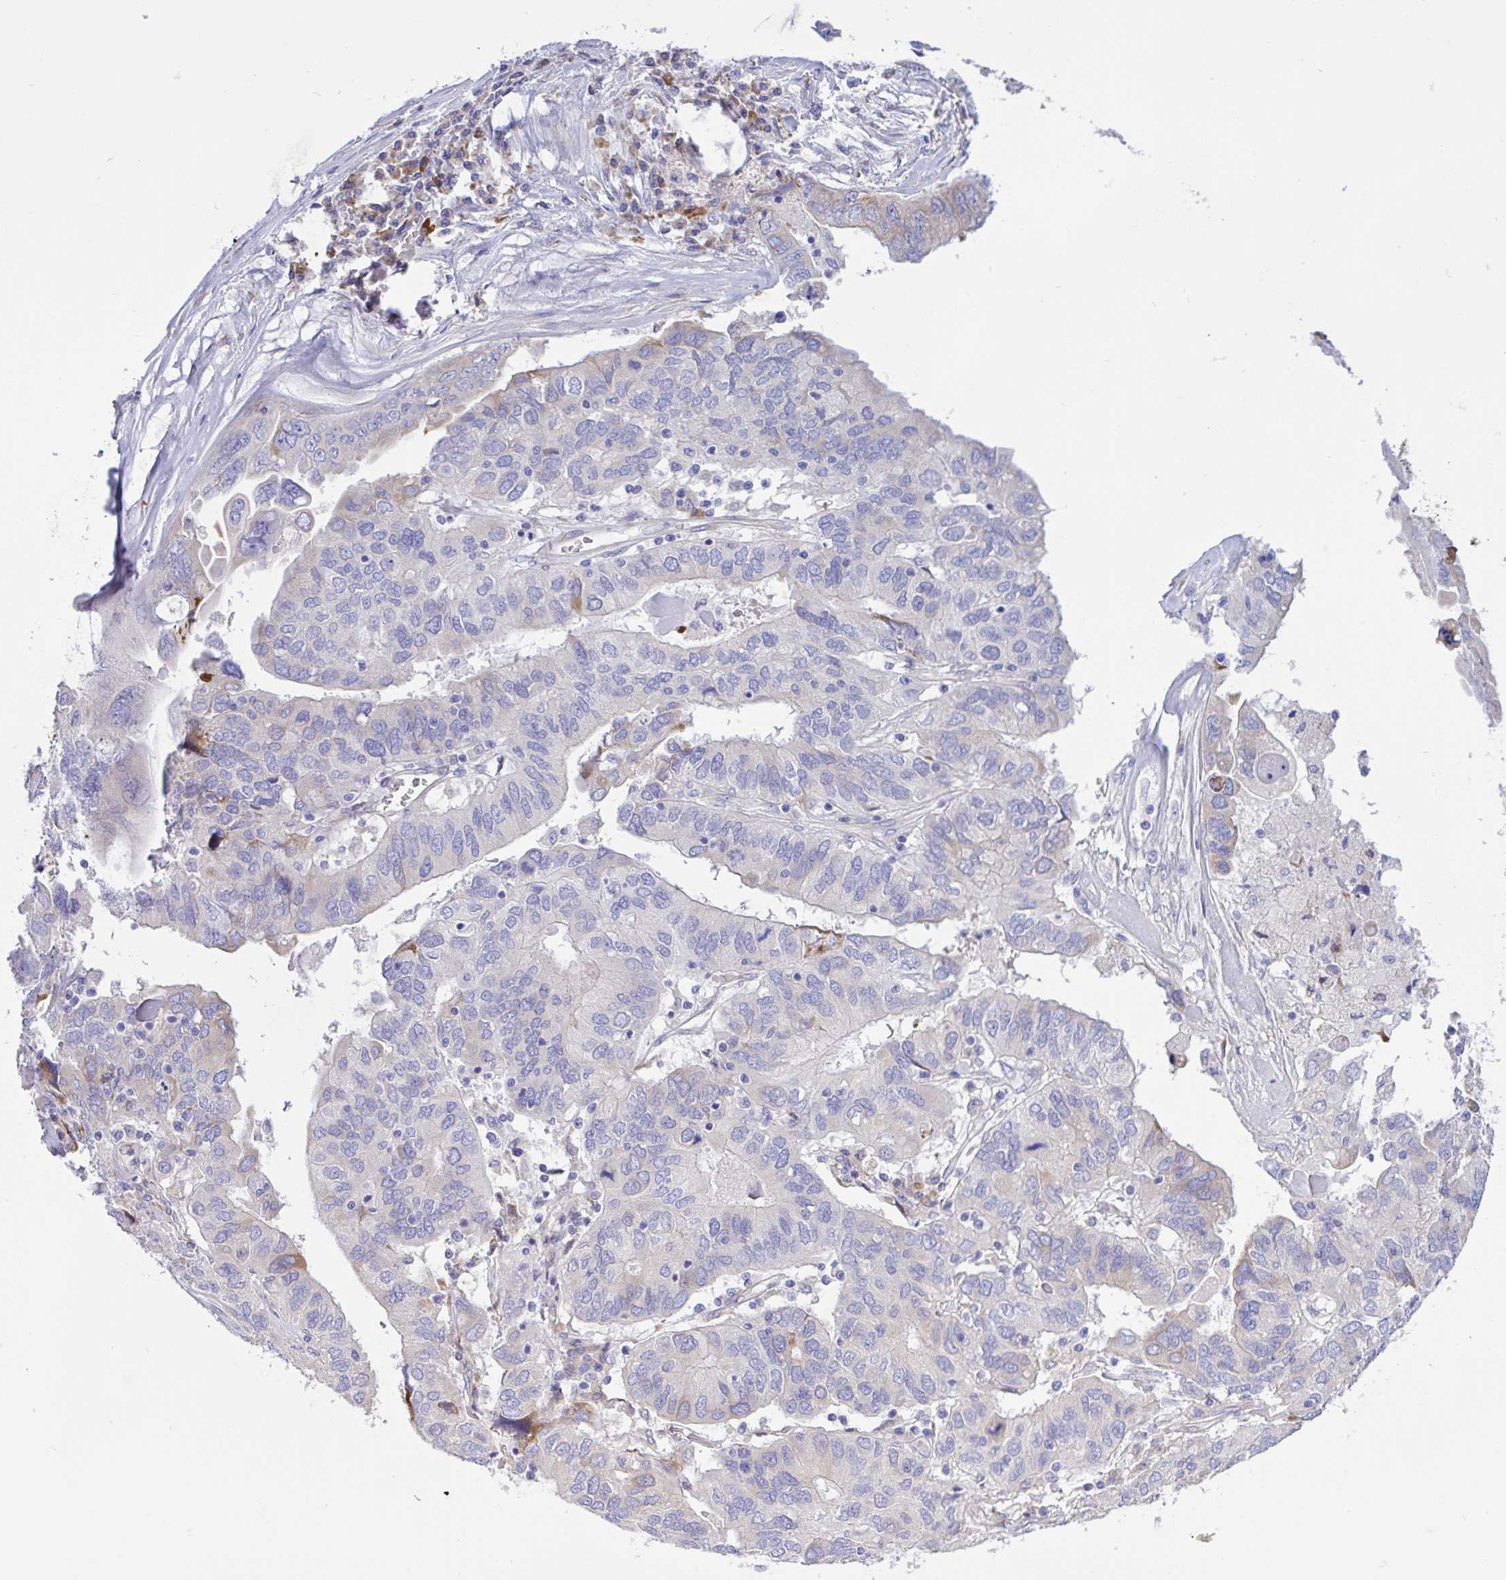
{"staining": {"intensity": "weak", "quantity": "<25%", "location": "cytoplasmic/membranous"}, "tissue": "ovarian cancer", "cell_type": "Tumor cells", "image_type": "cancer", "snomed": [{"axis": "morphology", "description": "Cystadenocarcinoma, serous, NOS"}, {"axis": "topography", "description": "Ovary"}], "caption": "The photomicrograph shows no significant expression in tumor cells of ovarian cancer.", "gene": "DSC3", "patient": {"sex": "female", "age": 79}}